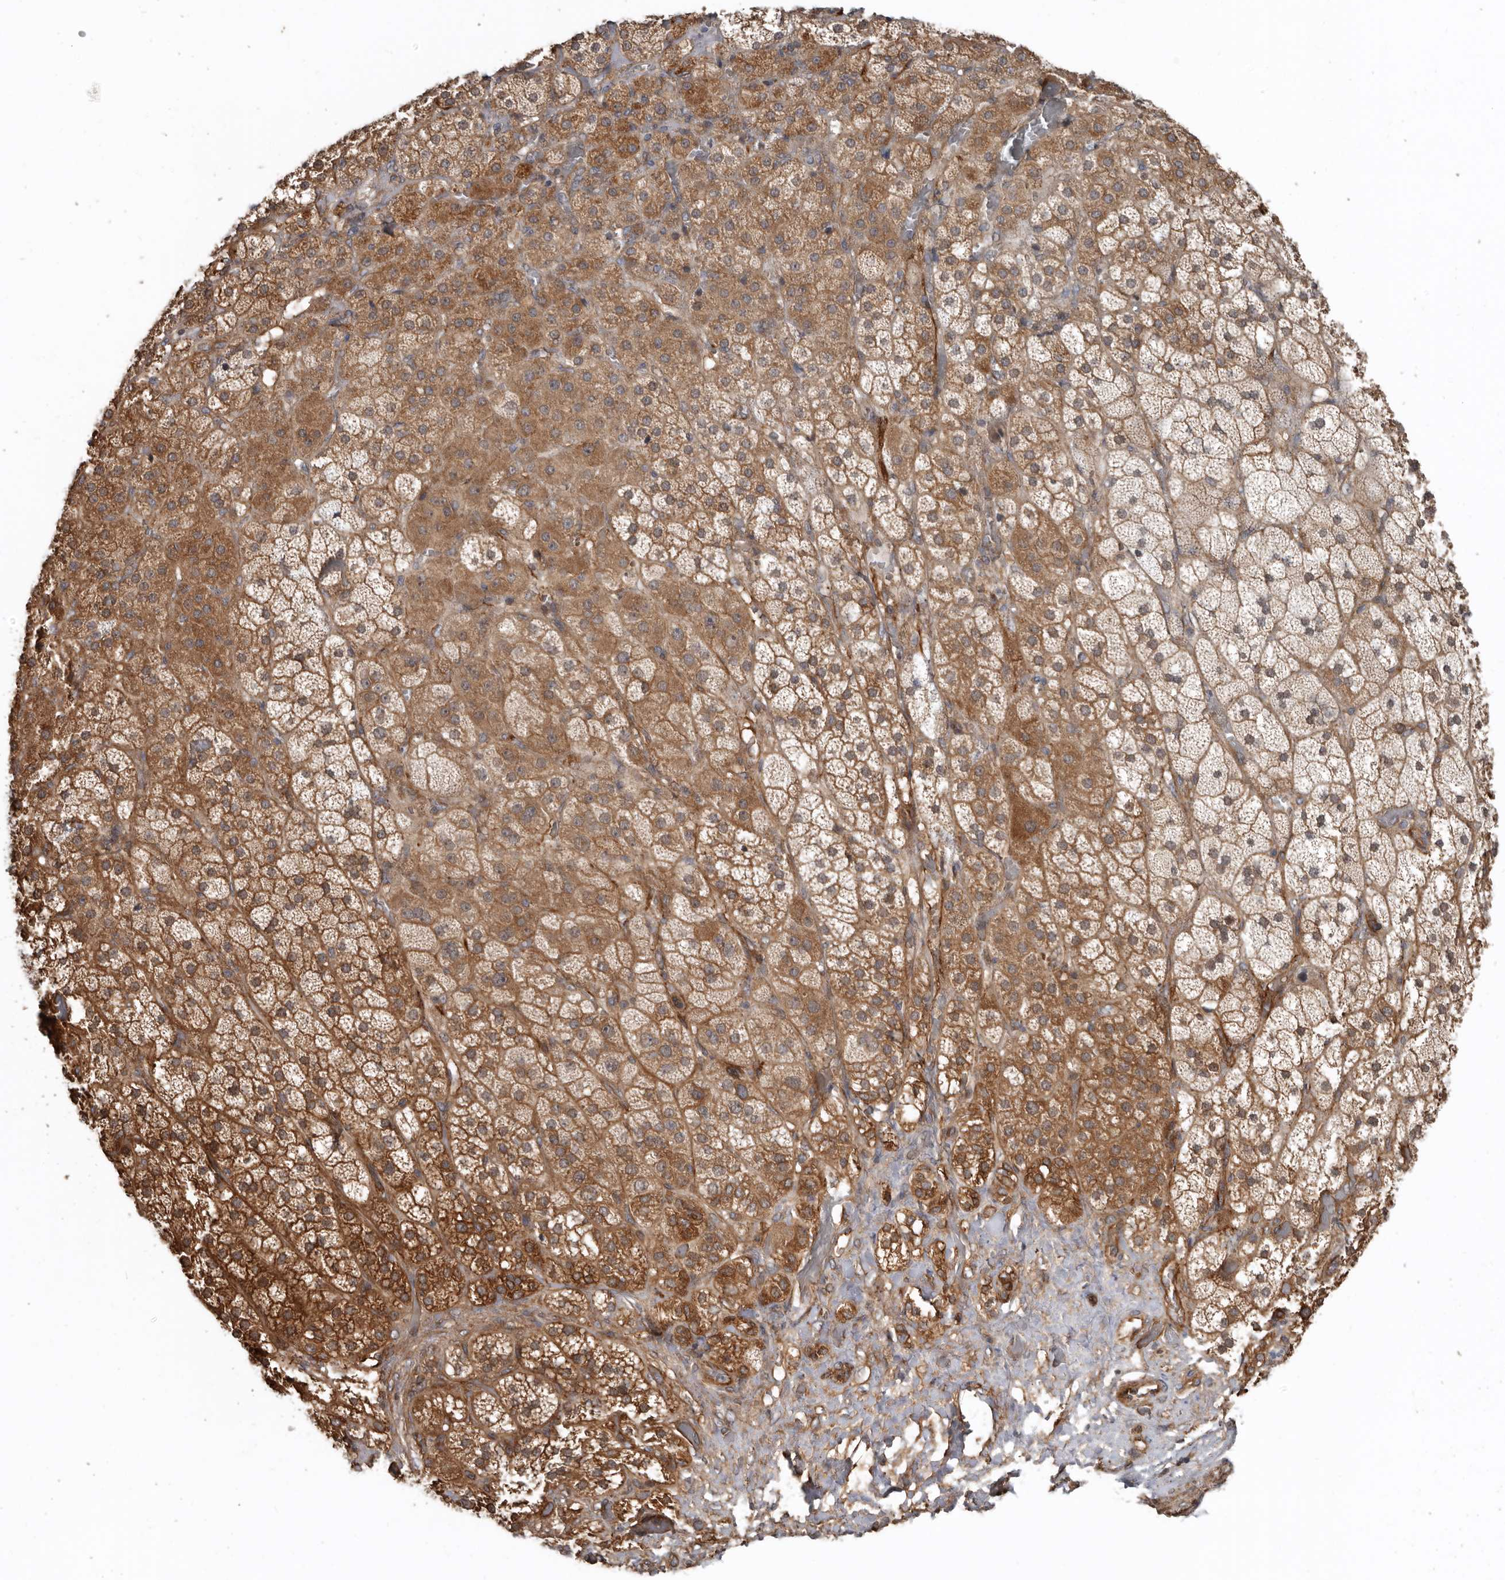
{"staining": {"intensity": "moderate", "quantity": ">75%", "location": "cytoplasmic/membranous"}, "tissue": "adrenal gland", "cell_type": "Glandular cells", "image_type": "normal", "snomed": [{"axis": "morphology", "description": "Normal tissue, NOS"}, {"axis": "topography", "description": "Adrenal gland"}], "caption": "Human adrenal gland stained for a protein (brown) exhibits moderate cytoplasmic/membranous positive expression in about >75% of glandular cells.", "gene": "EXOC3L1", "patient": {"sex": "male", "age": 57}}